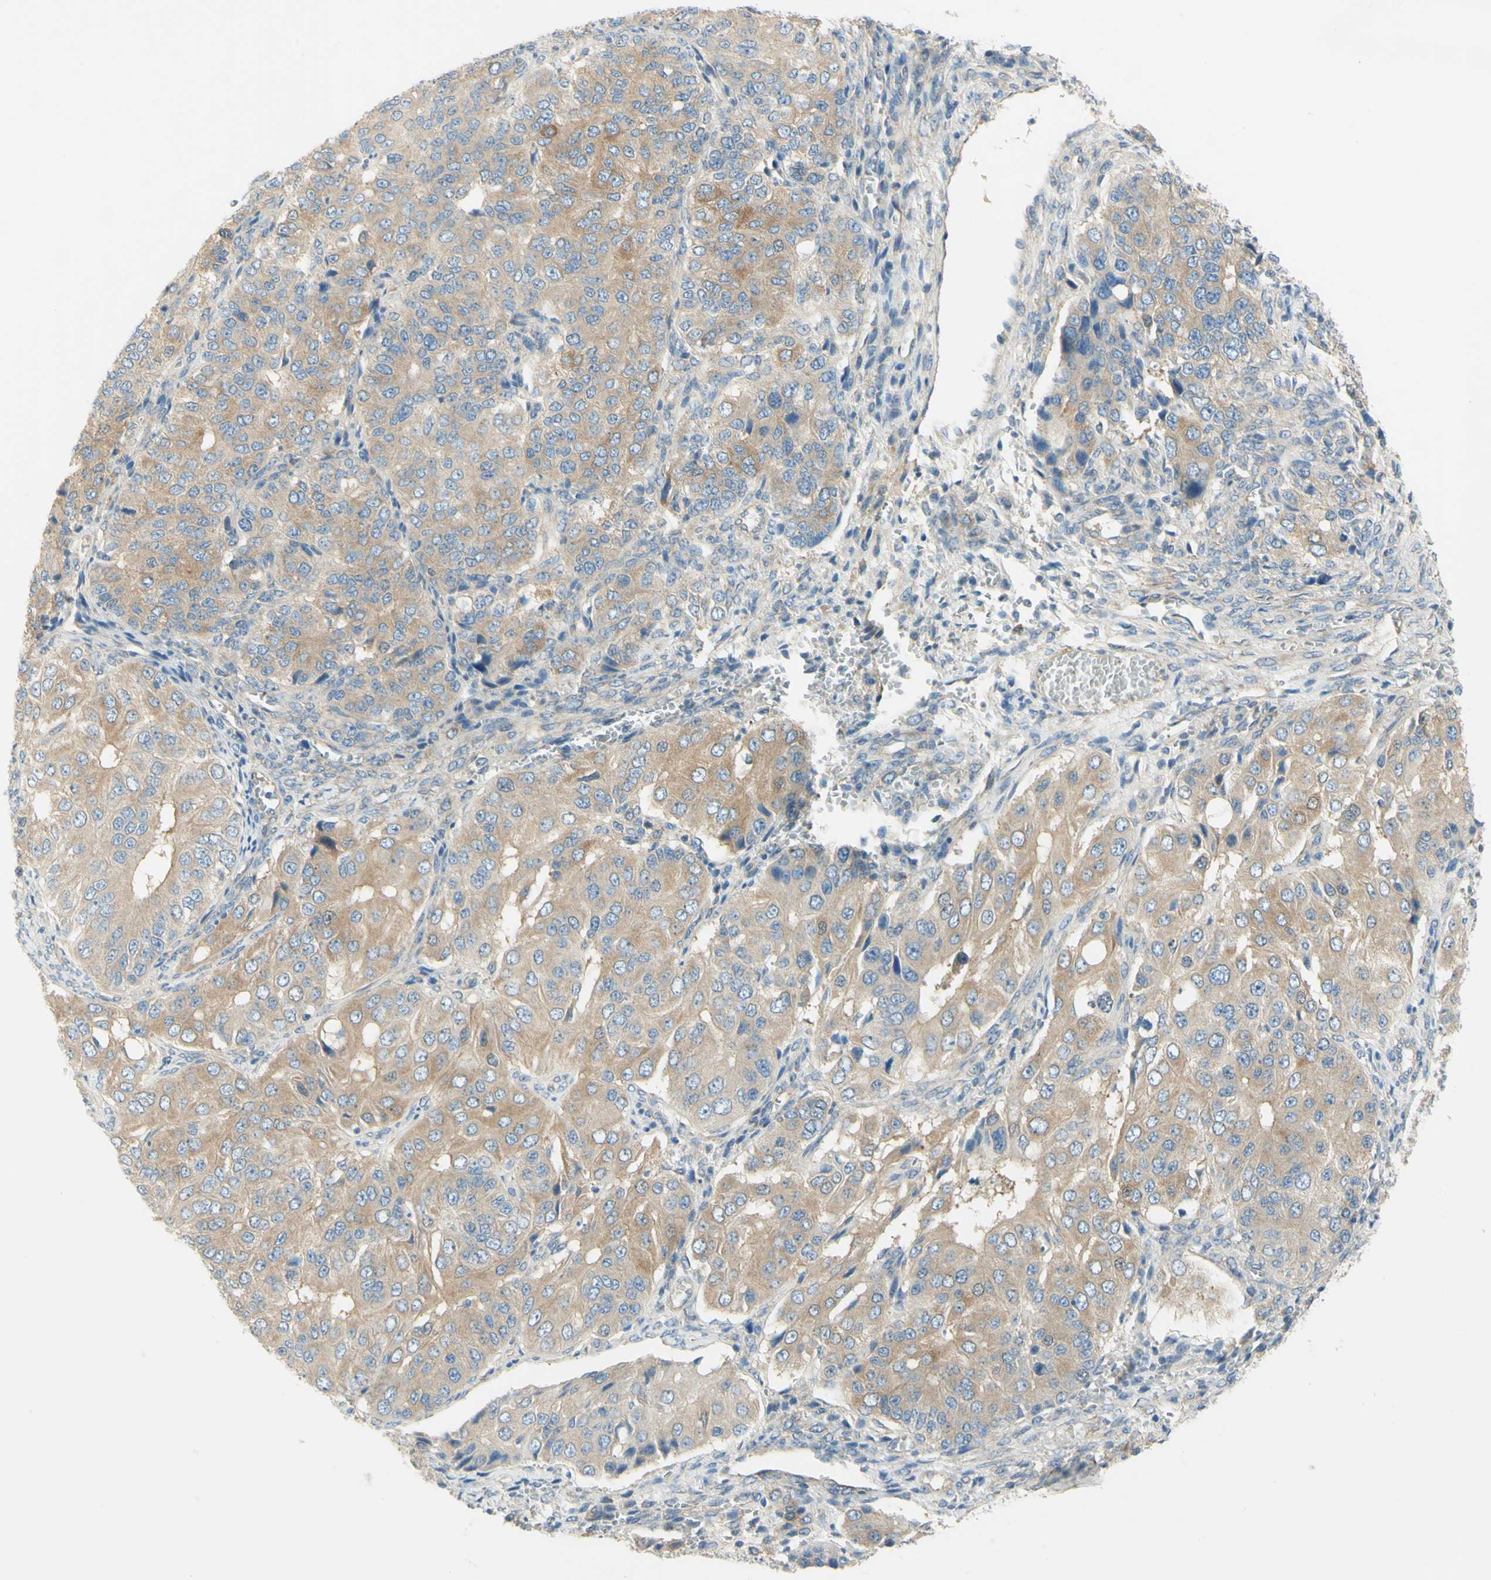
{"staining": {"intensity": "weak", "quantity": ">75%", "location": "cytoplasmic/membranous"}, "tissue": "ovarian cancer", "cell_type": "Tumor cells", "image_type": "cancer", "snomed": [{"axis": "morphology", "description": "Carcinoma, endometroid"}, {"axis": "topography", "description": "Ovary"}], "caption": "An immunohistochemistry (IHC) micrograph of neoplastic tissue is shown. Protein staining in brown shows weak cytoplasmic/membranous positivity in ovarian cancer within tumor cells. Using DAB (brown) and hematoxylin (blue) stains, captured at high magnification using brightfield microscopy.", "gene": "GCNT3", "patient": {"sex": "female", "age": 51}}